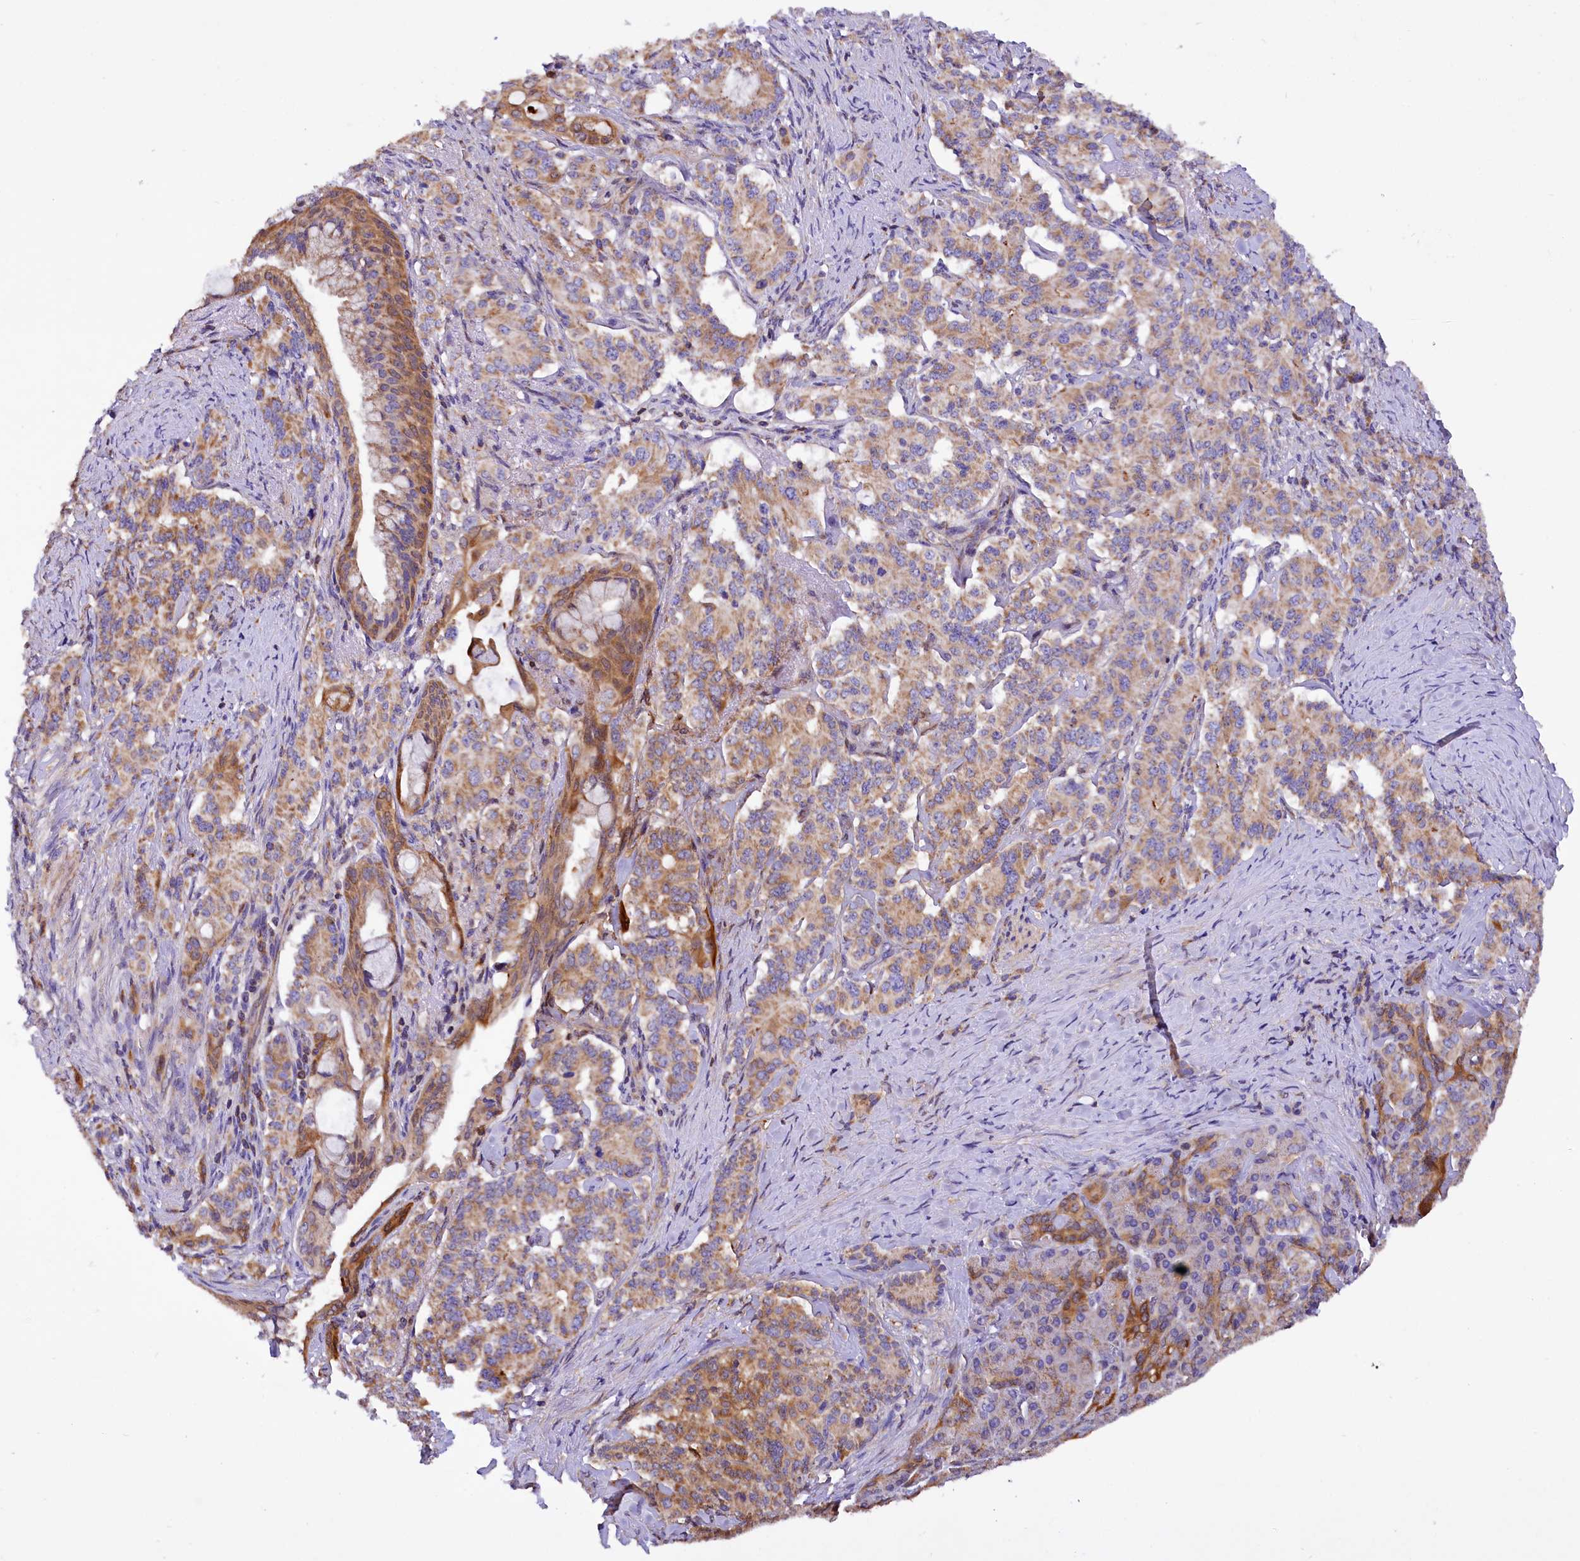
{"staining": {"intensity": "moderate", "quantity": ">75%", "location": "cytoplasmic/membranous"}, "tissue": "pancreatic cancer", "cell_type": "Tumor cells", "image_type": "cancer", "snomed": [{"axis": "morphology", "description": "Adenocarcinoma, NOS"}, {"axis": "topography", "description": "Pancreas"}], "caption": "Immunohistochemistry histopathology image of neoplastic tissue: human adenocarcinoma (pancreatic) stained using immunohistochemistry (IHC) displays medium levels of moderate protein expression localized specifically in the cytoplasmic/membranous of tumor cells, appearing as a cytoplasmic/membranous brown color.", "gene": "TASOR2", "patient": {"sex": "female", "age": 74}}